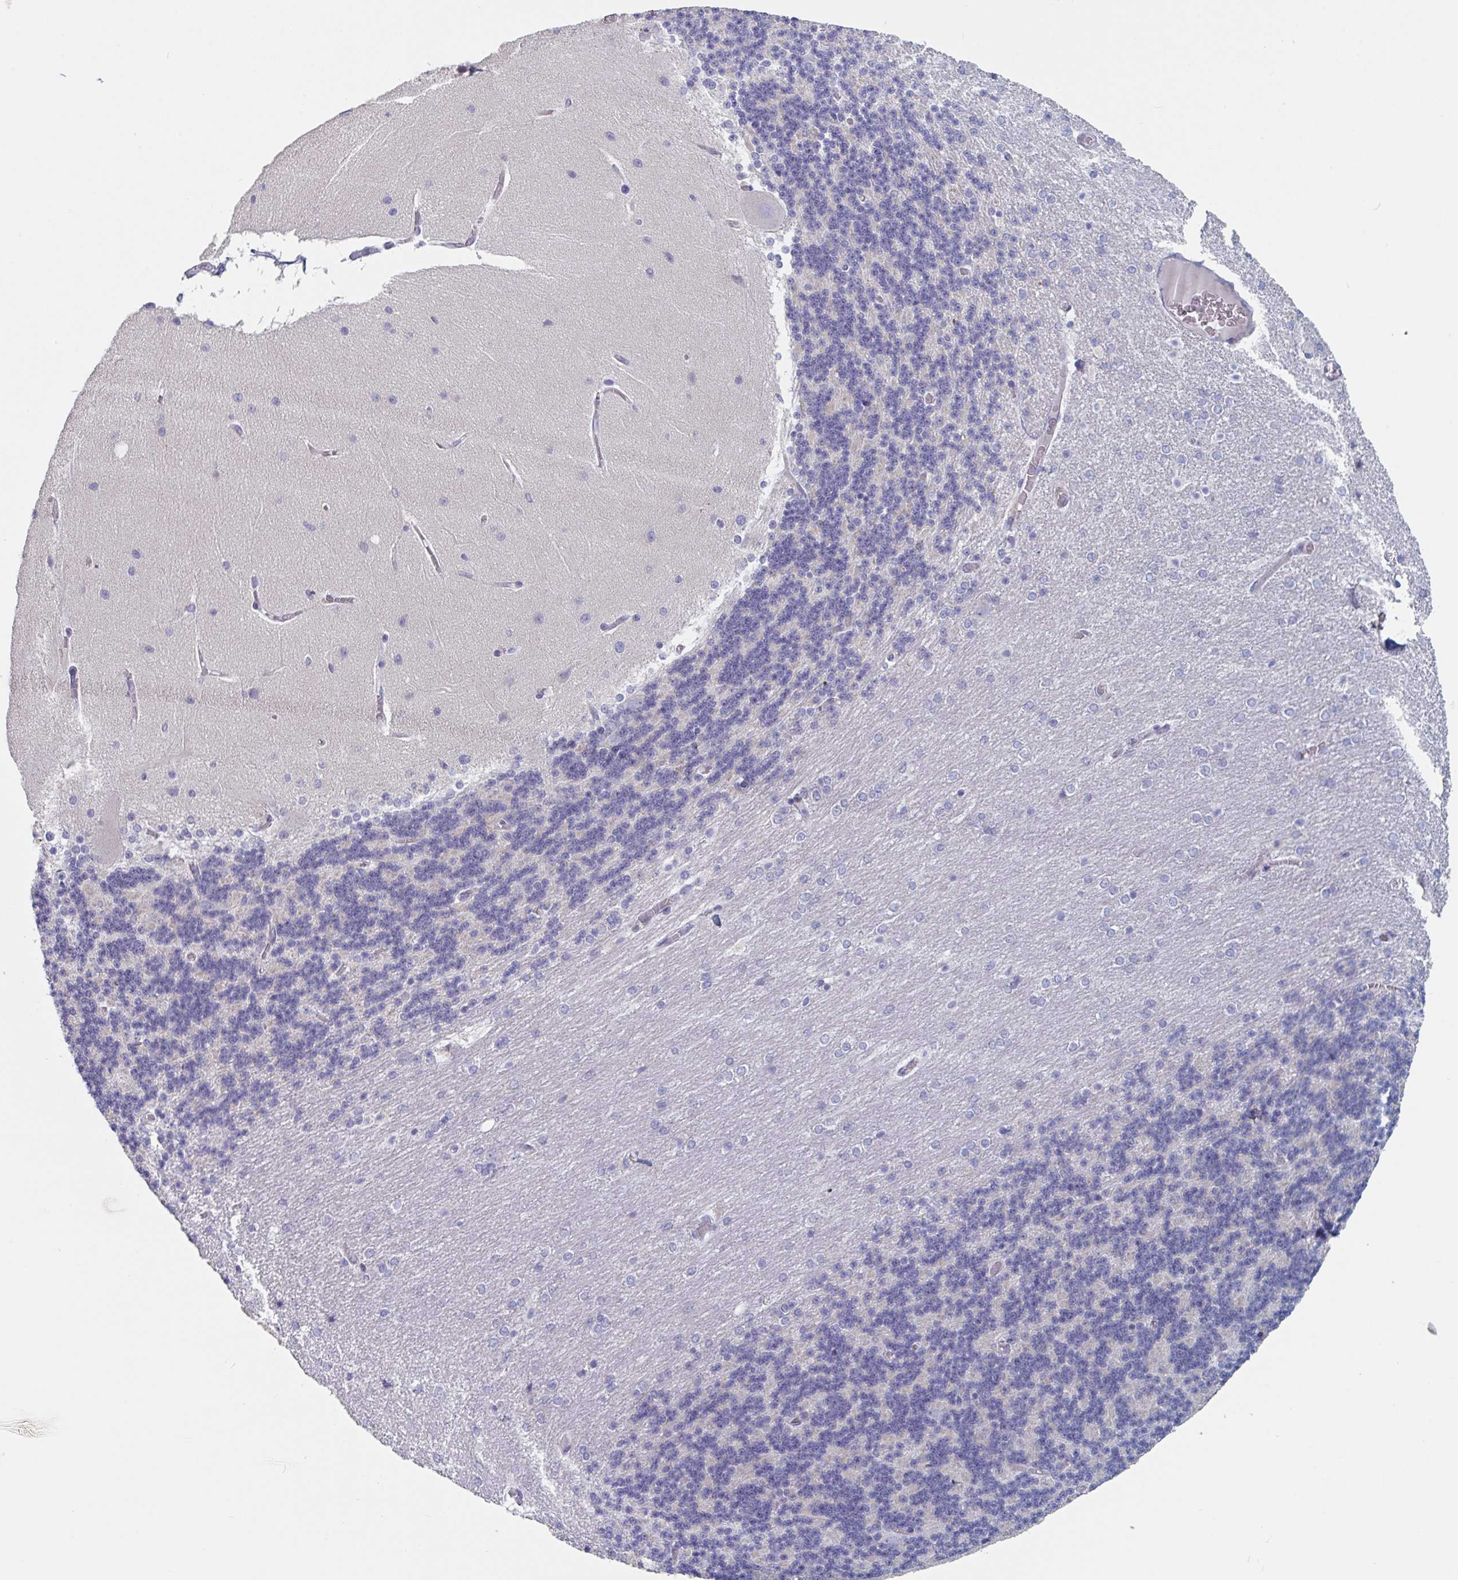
{"staining": {"intensity": "negative", "quantity": "none", "location": "none"}, "tissue": "cerebellum", "cell_type": "Cells in granular layer", "image_type": "normal", "snomed": [{"axis": "morphology", "description": "Normal tissue, NOS"}, {"axis": "topography", "description": "Cerebellum"}], "caption": "This is an IHC photomicrograph of unremarkable cerebellum. There is no expression in cells in granular layer.", "gene": "ABHD16A", "patient": {"sex": "female", "age": 54}}